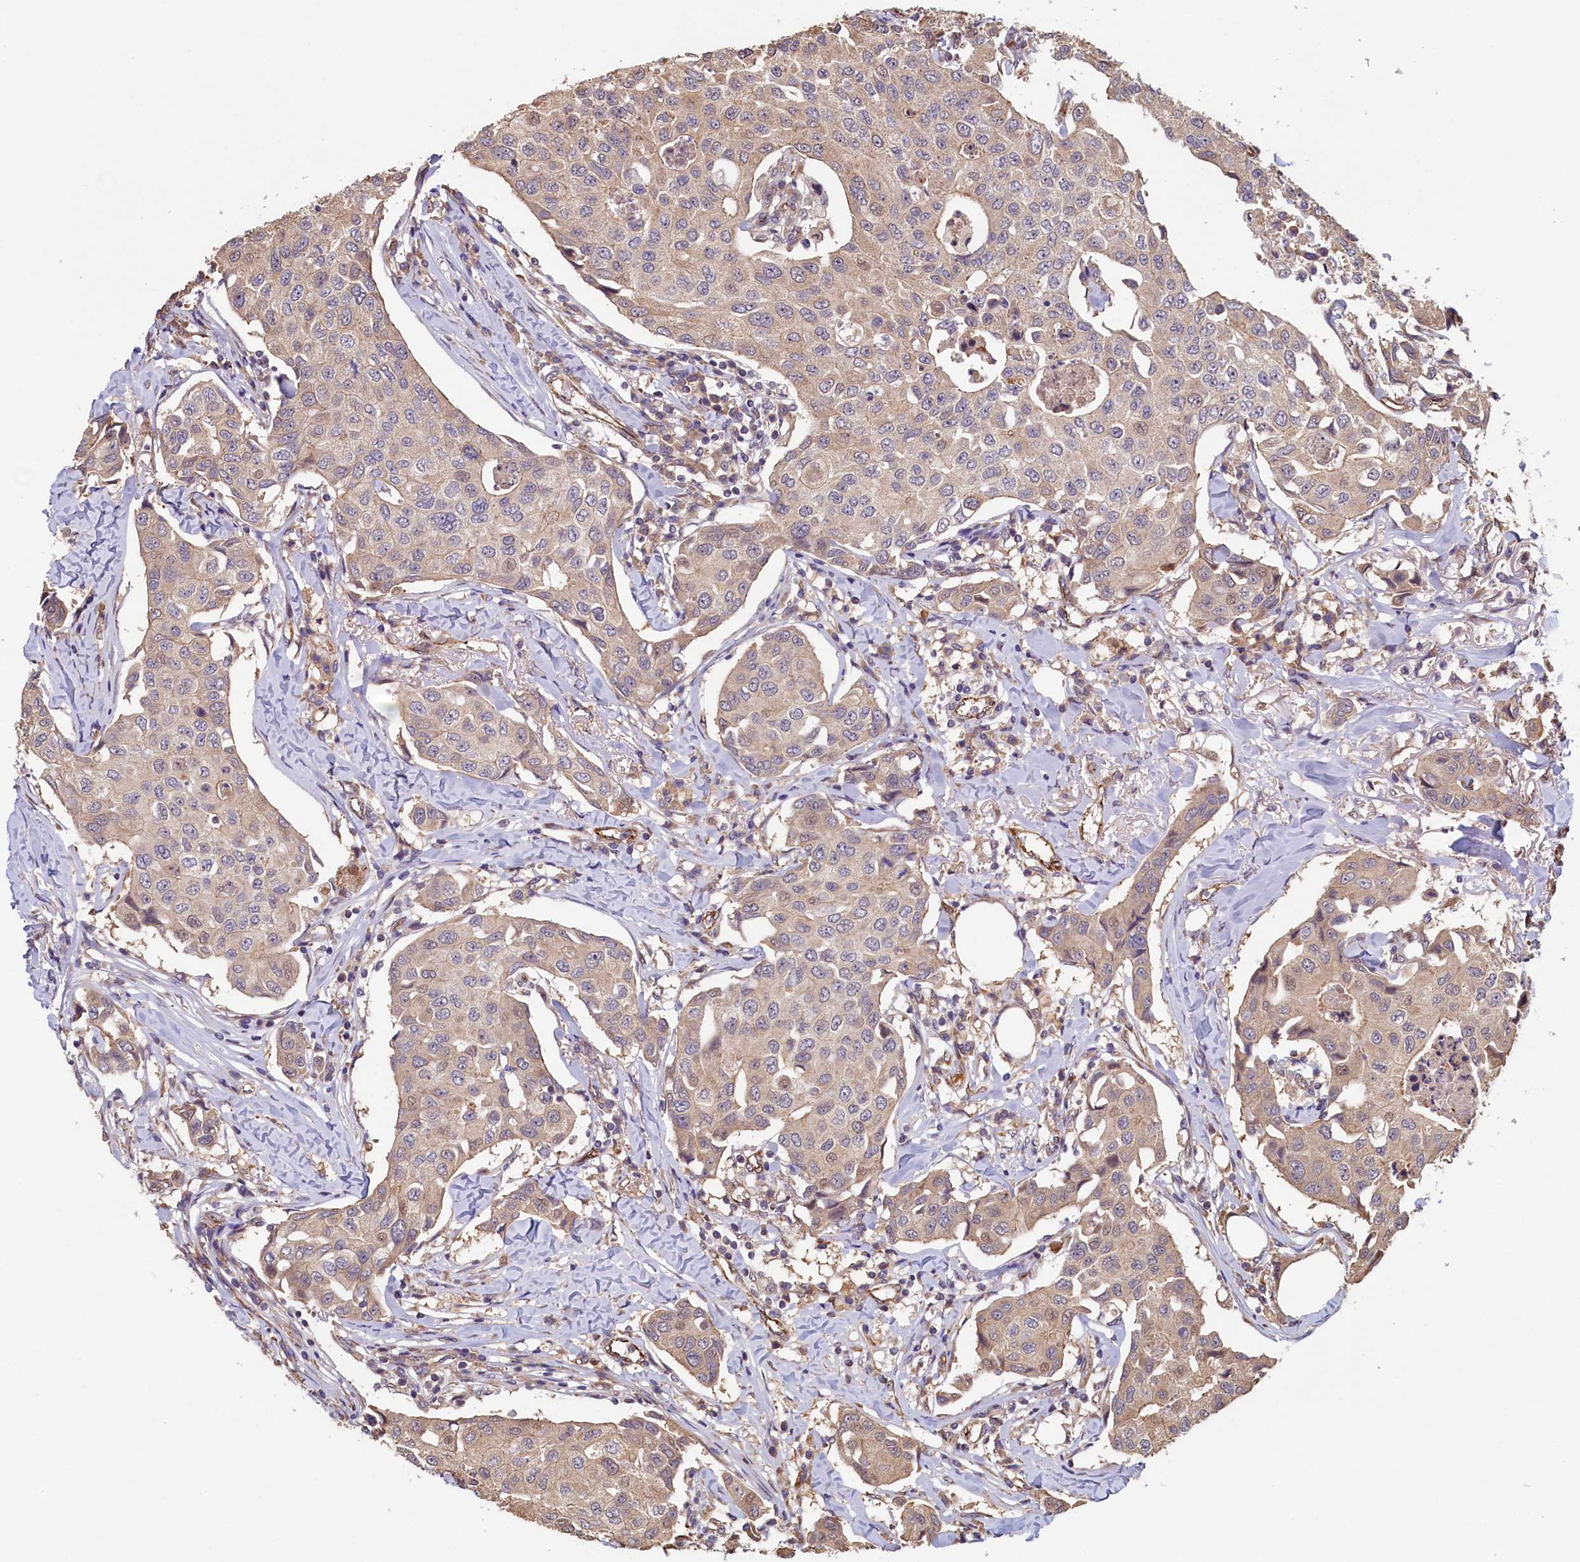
{"staining": {"intensity": "moderate", "quantity": ">75%", "location": "cytoplasmic/membranous"}, "tissue": "breast cancer", "cell_type": "Tumor cells", "image_type": "cancer", "snomed": [{"axis": "morphology", "description": "Duct carcinoma"}, {"axis": "topography", "description": "Breast"}], "caption": "DAB (3,3'-diaminobenzidine) immunohistochemical staining of human breast cancer (infiltrating ductal carcinoma) displays moderate cytoplasmic/membranous protein expression in approximately >75% of tumor cells.", "gene": "ACSBG1", "patient": {"sex": "female", "age": 80}}